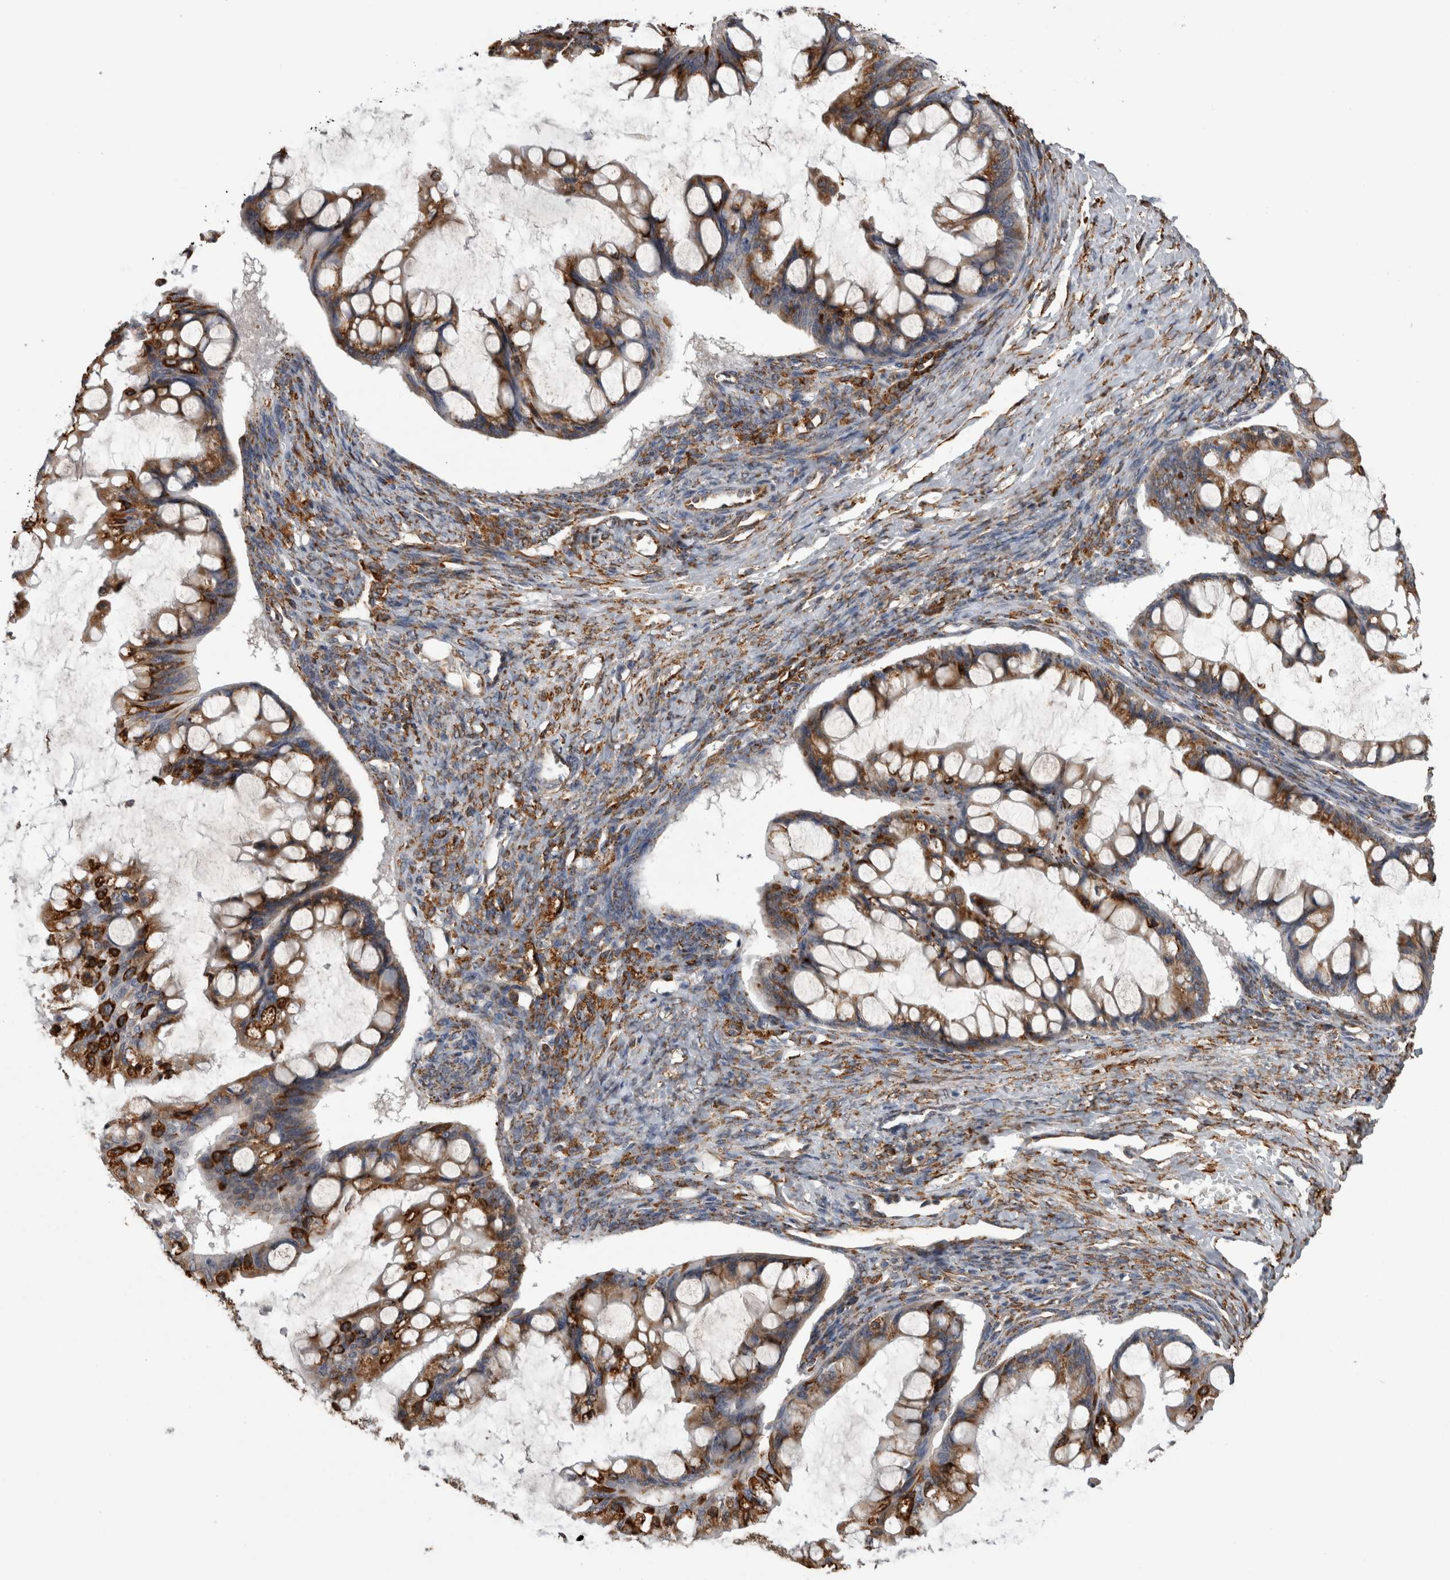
{"staining": {"intensity": "strong", "quantity": ">75%", "location": "cytoplasmic/membranous"}, "tissue": "ovarian cancer", "cell_type": "Tumor cells", "image_type": "cancer", "snomed": [{"axis": "morphology", "description": "Cystadenocarcinoma, mucinous, NOS"}, {"axis": "topography", "description": "Ovary"}], "caption": "An image of human ovarian cancer stained for a protein exhibits strong cytoplasmic/membranous brown staining in tumor cells. (DAB (3,3'-diaminobenzidine) IHC, brown staining for protein, blue staining for nuclei).", "gene": "FHIP2B", "patient": {"sex": "female", "age": 73}}